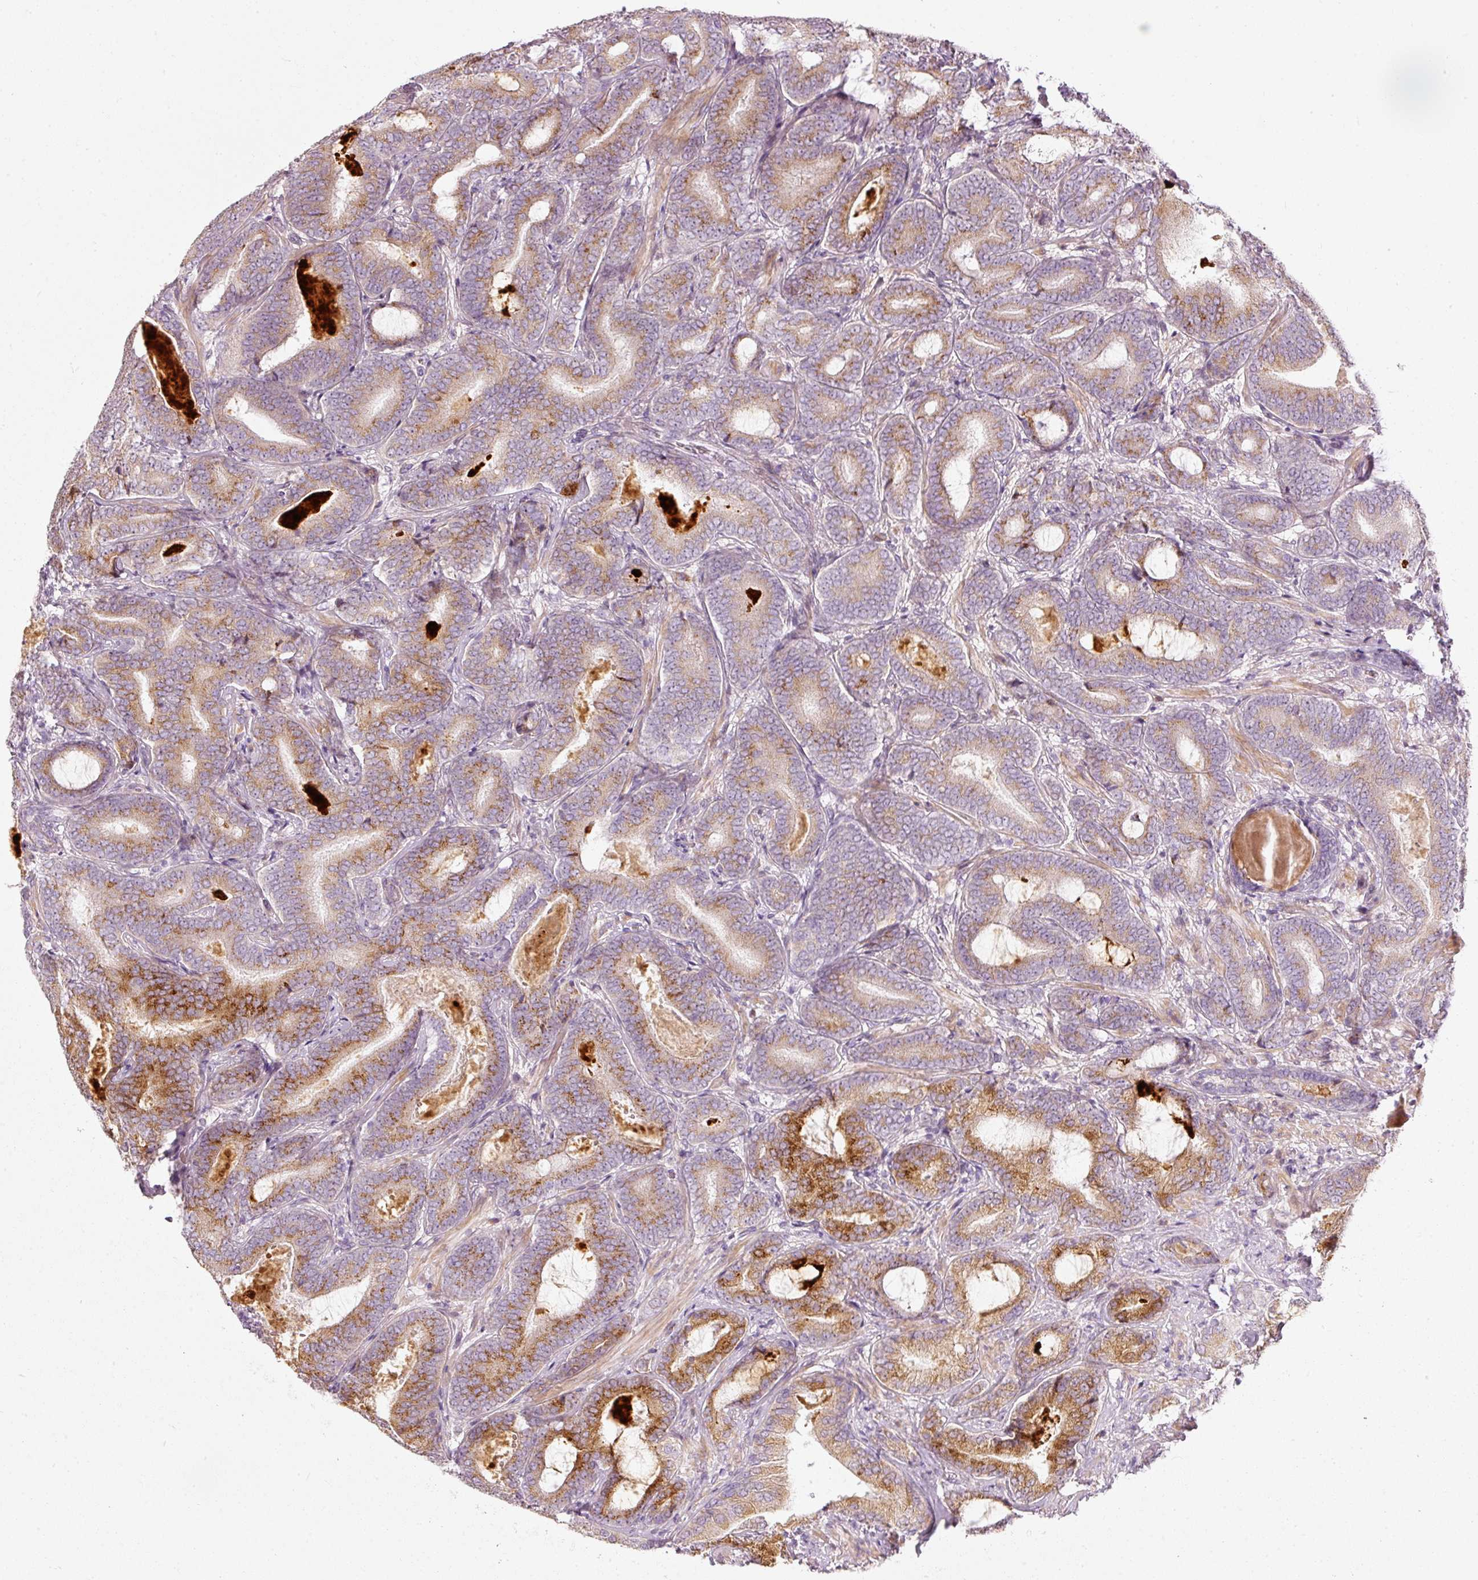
{"staining": {"intensity": "moderate", "quantity": "25%-75%", "location": "cytoplasmic/membranous"}, "tissue": "prostate cancer", "cell_type": "Tumor cells", "image_type": "cancer", "snomed": [{"axis": "morphology", "description": "Adenocarcinoma, Low grade"}, {"axis": "topography", "description": "Prostate and seminal vesicle, NOS"}], "caption": "DAB (3,3'-diaminobenzidine) immunohistochemical staining of prostate low-grade adenocarcinoma displays moderate cytoplasmic/membranous protein positivity in approximately 25%-75% of tumor cells.", "gene": "SLC20A1", "patient": {"sex": "male", "age": 61}}